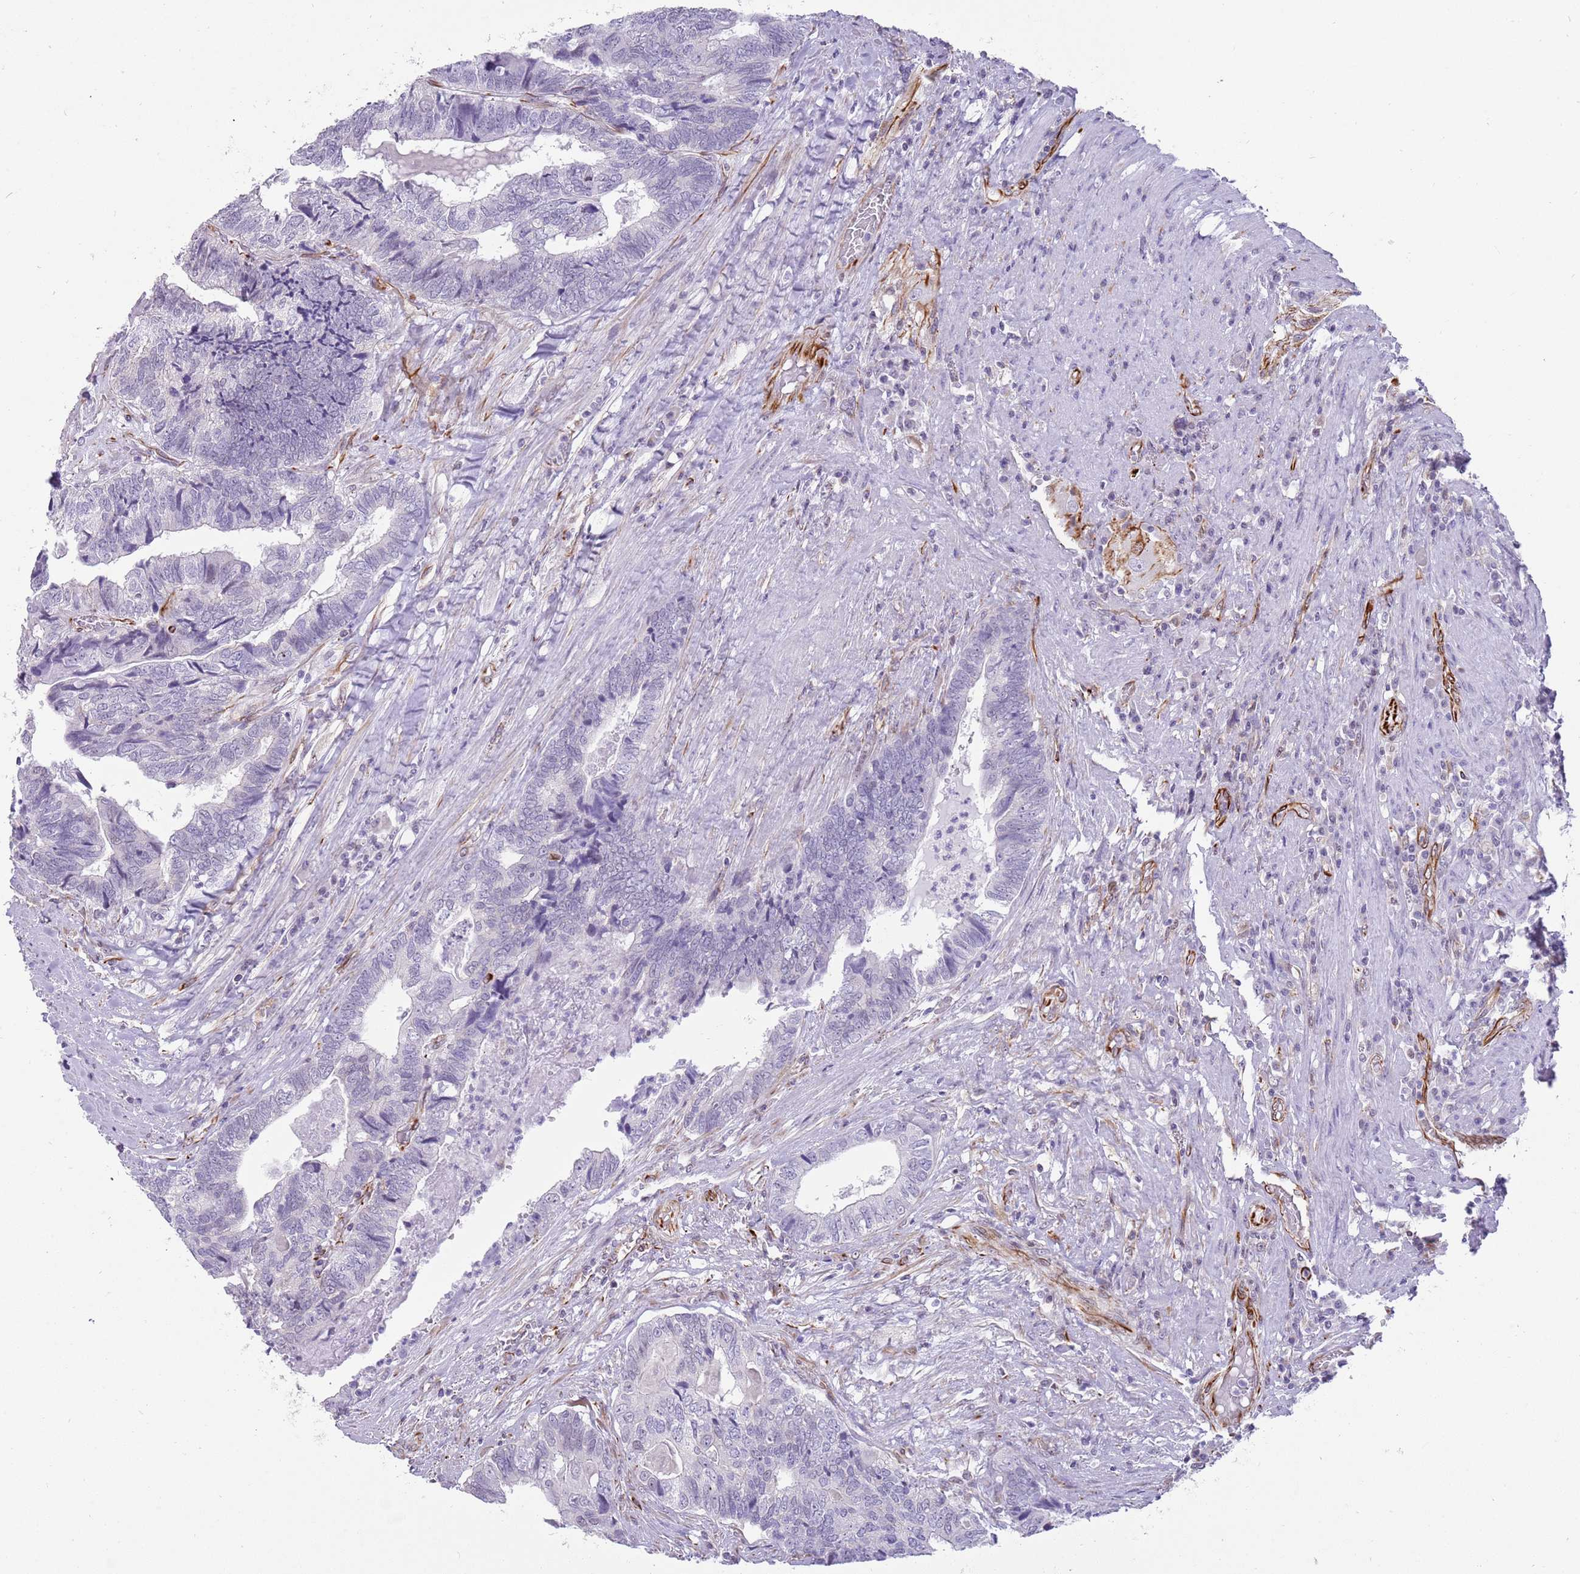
{"staining": {"intensity": "negative", "quantity": "none", "location": "none"}, "tissue": "colorectal cancer", "cell_type": "Tumor cells", "image_type": "cancer", "snomed": [{"axis": "morphology", "description": "Adenocarcinoma, NOS"}, {"axis": "topography", "description": "Colon"}], "caption": "The micrograph shows no significant positivity in tumor cells of colorectal cancer.", "gene": "NBPF3", "patient": {"sex": "female", "age": 67}}